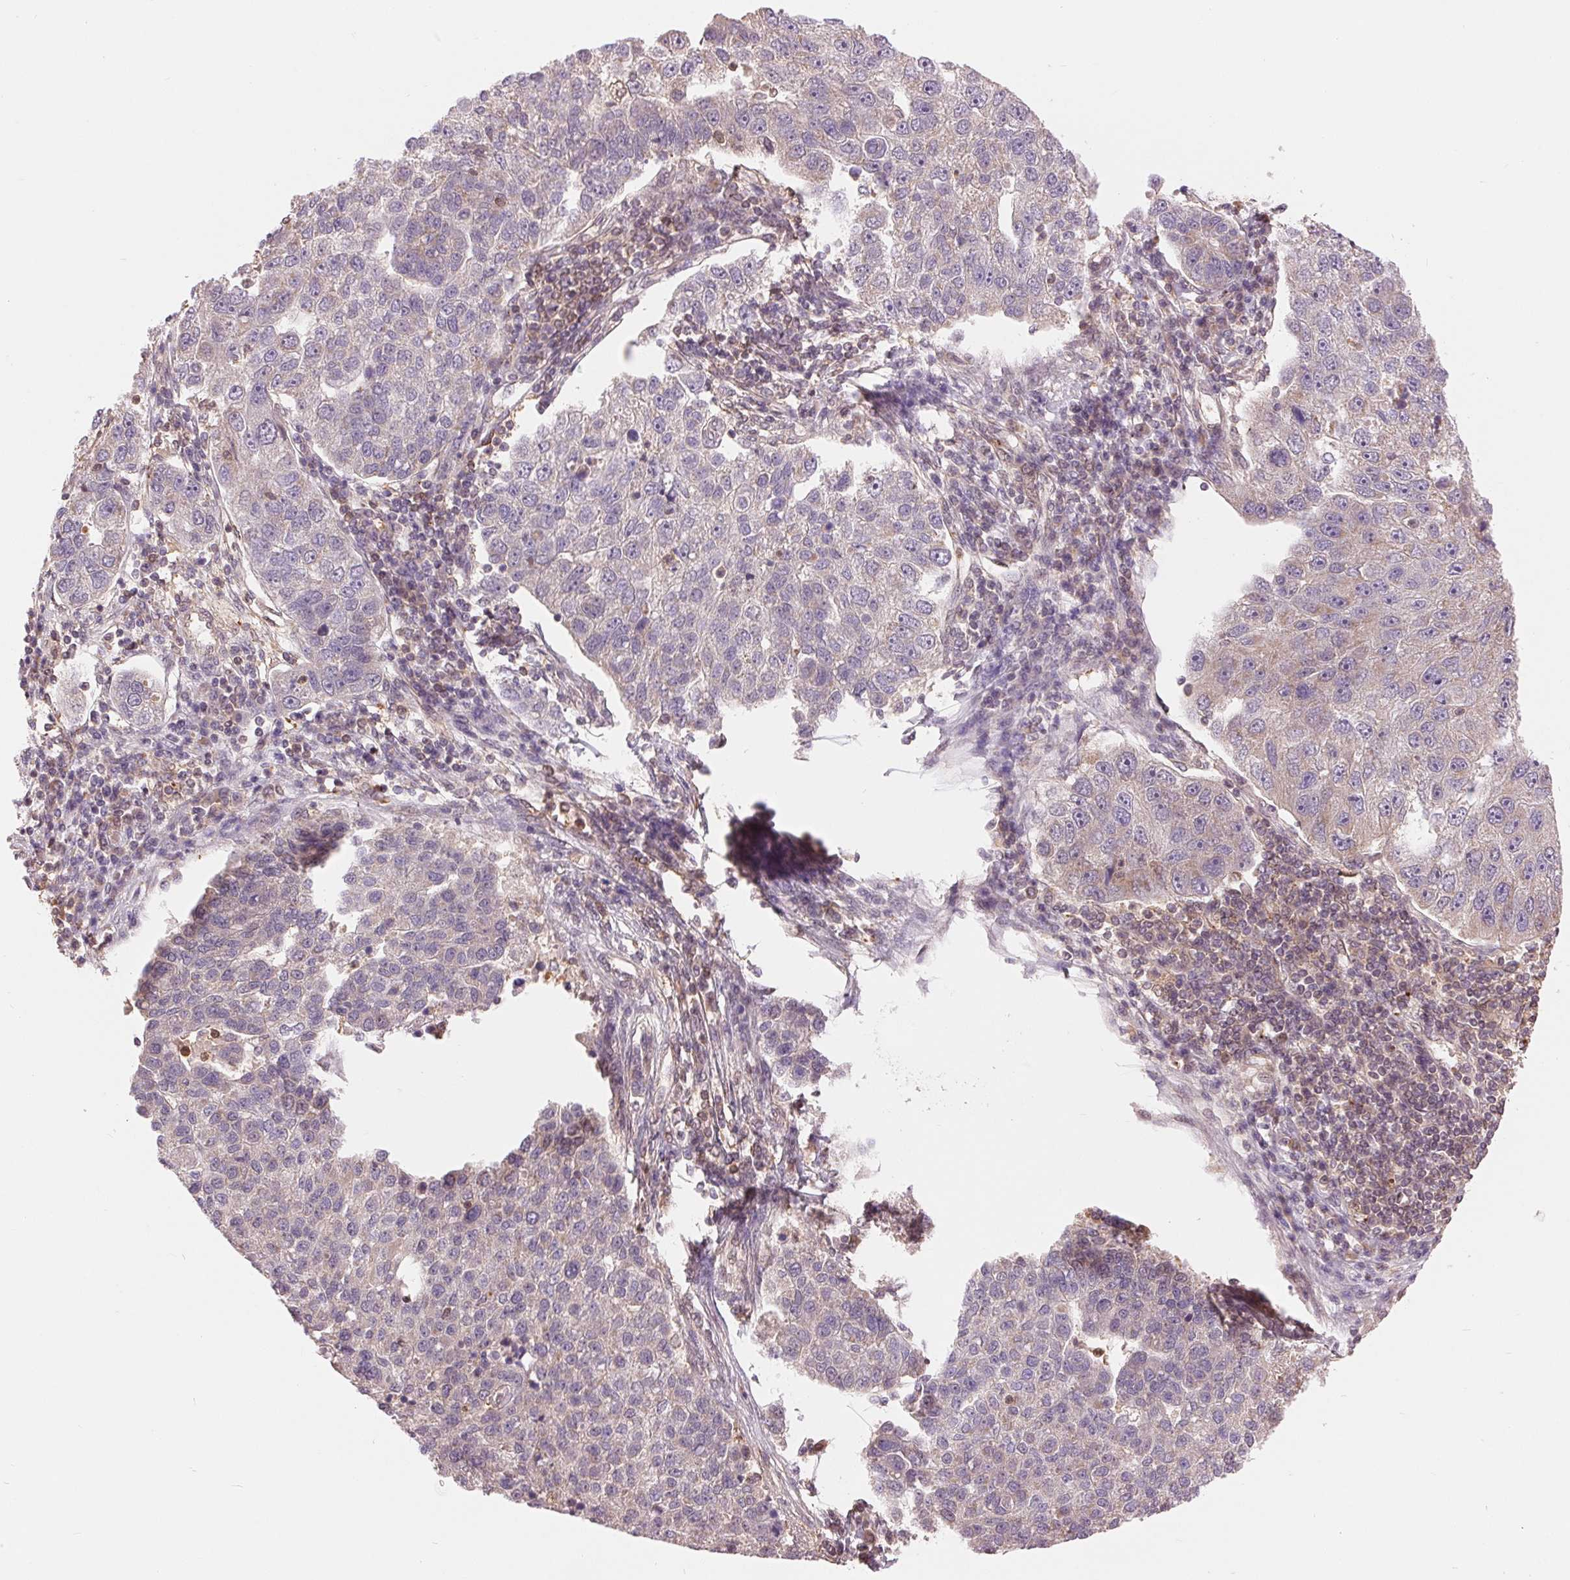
{"staining": {"intensity": "weak", "quantity": "<25%", "location": "cytoplasmic/membranous"}, "tissue": "pancreatic cancer", "cell_type": "Tumor cells", "image_type": "cancer", "snomed": [{"axis": "morphology", "description": "Adenocarcinoma, NOS"}, {"axis": "topography", "description": "Pancreas"}], "caption": "A histopathology image of human pancreatic cancer is negative for staining in tumor cells.", "gene": "TMEM273", "patient": {"sex": "female", "age": 61}}